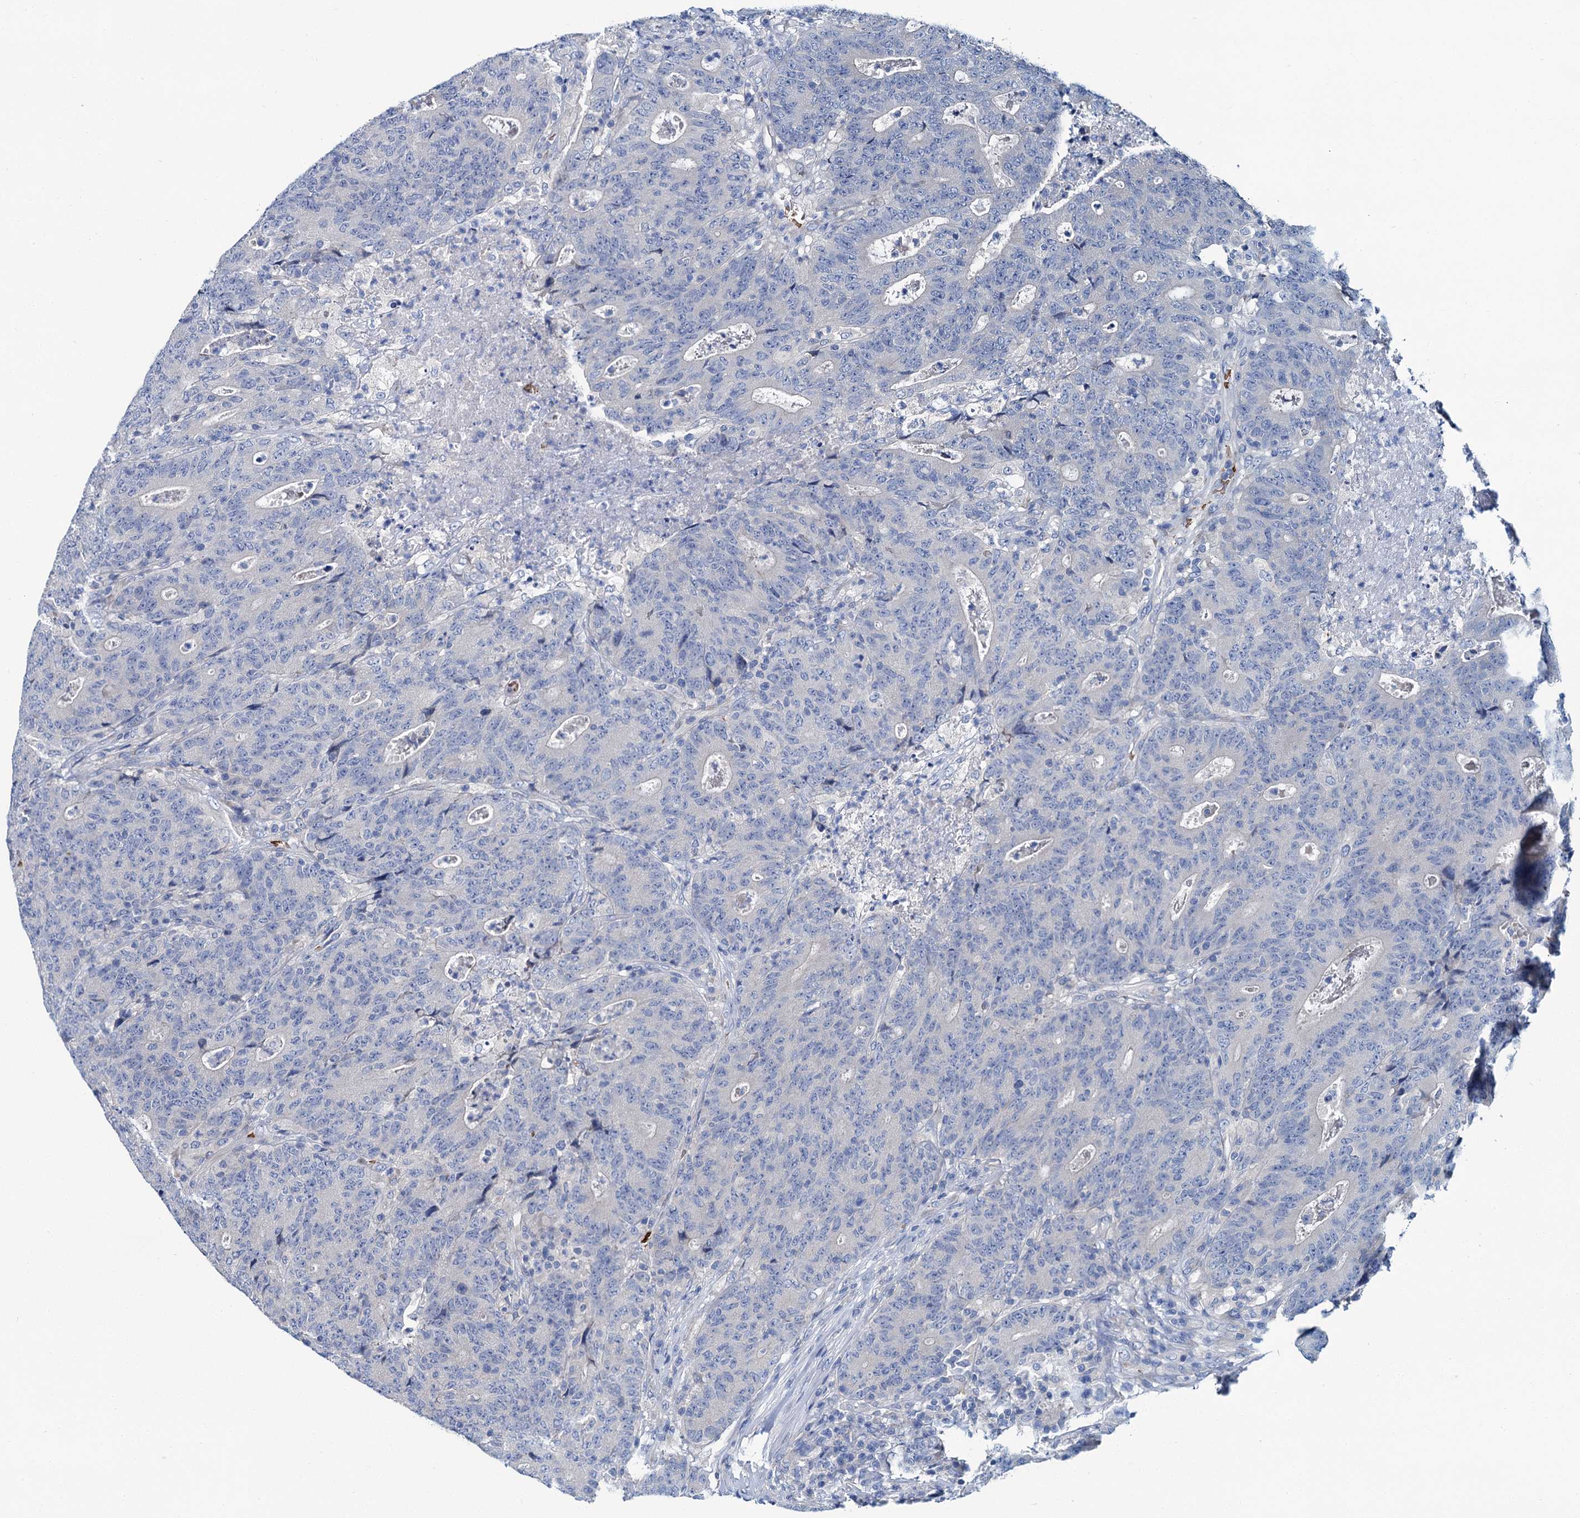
{"staining": {"intensity": "negative", "quantity": "none", "location": "none"}, "tissue": "colorectal cancer", "cell_type": "Tumor cells", "image_type": "cancer", "snomed": [{"axis": "morphology", "description": "Adenocarcinoma, NOS"}, {"axis": "topography", "description": "Colon"}], "caption": "Immunohistochemistry of human adenocarcinoma (colorectal) demonstrates no positivity in tumor cells. (DAB (3,3'-diaminobenzidine) immunohistochemistry with hematoxylin counter stain).", "gene": "ATG2A", "patient": {"sex": "female", "age": 75}}